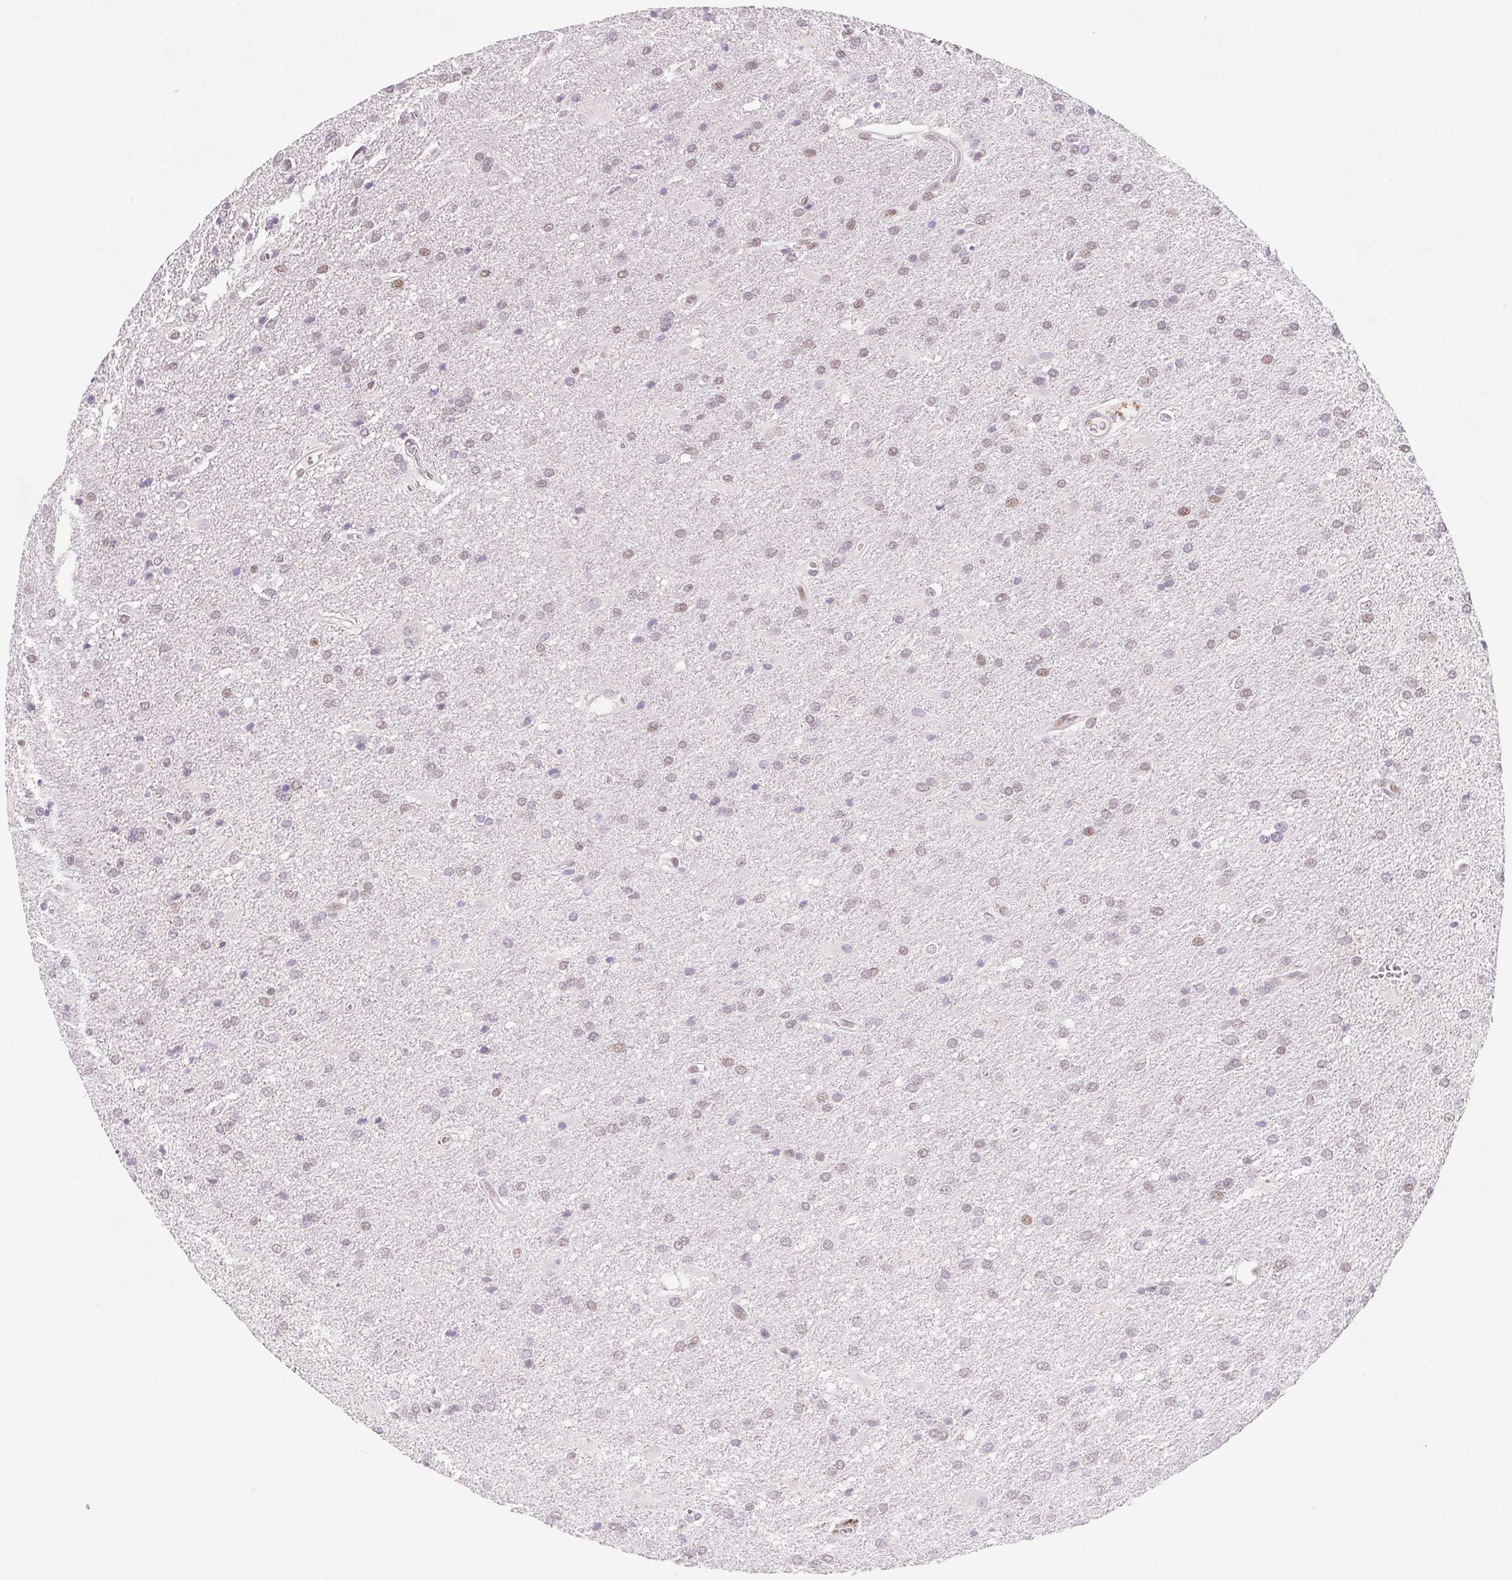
{"staining": {"intensity": "weak", "quantity": "<25%", "location": "nuclear"}, "tissue": "glioma", "cell_type": "Tumor cells", "image_type": "cancer", "snomed": [{"axis": "morphology", "description": "Glioma, malignant, Low grade"}, {"axis": "topography", "description": "Brain"}], "caption": "Immunohistochemical staining of glioma shows no significant staining in tumor cells. (Brightfield microscopy of DAB immunohistochemistry at high magnification).", "gene": "DPPA5", "patient": {"sex": "male", "age": 66}}